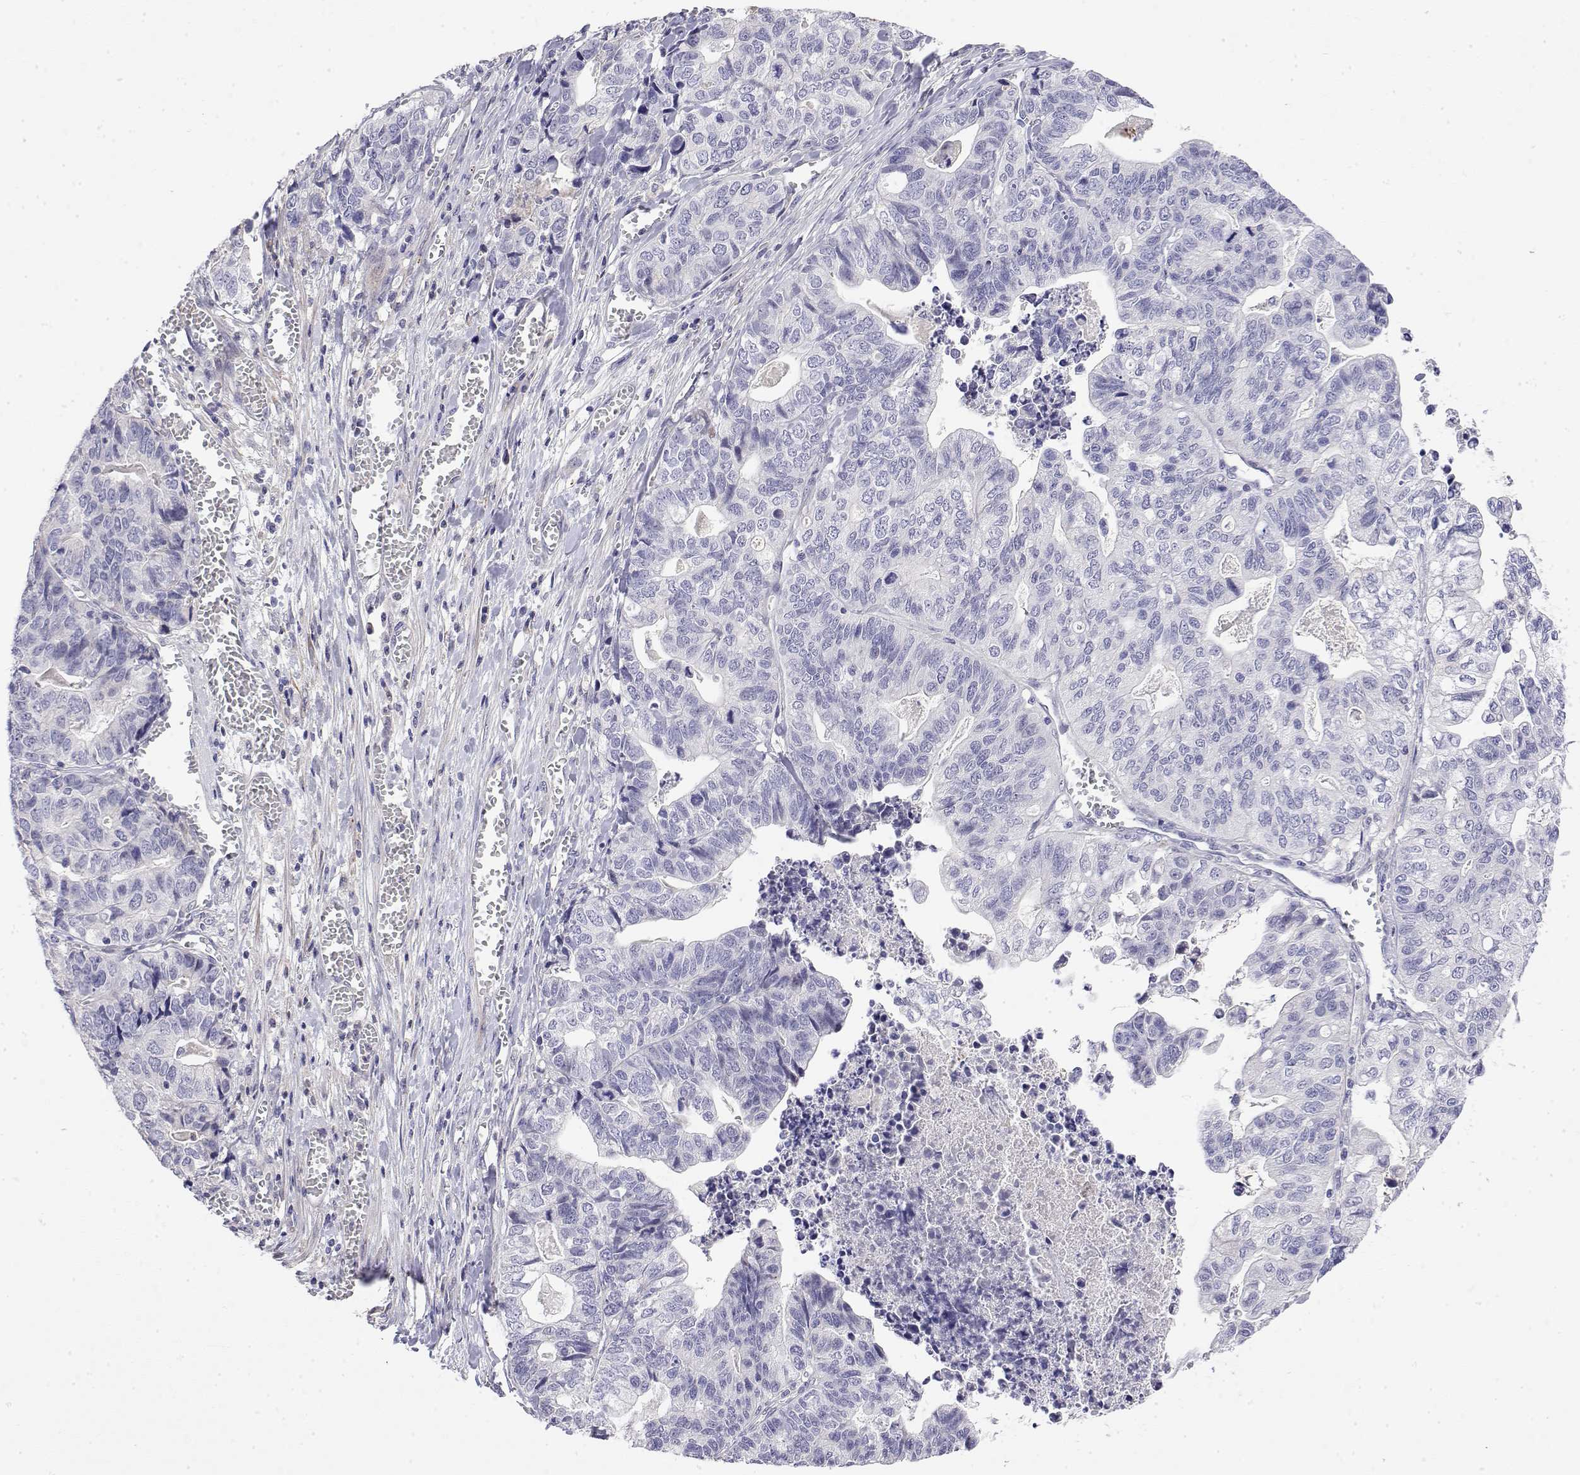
{"staining": {"intensity": "negative", "quantity": "none", "location": "none"}, "tissue": "stomach cancer", "cell_type": "Tumor cells", "image_type": "cancer", "snomed": [{"axis": "morphology", "description": "Adenocarcinoma, NOS"}, {"axis": "topography", "description": "Stomach, upper"}], "caption": "The histopathology image shows no significant positivity in tumor cells of adenocarcinoma (stomach).", "gene": "GGACT", "patient": {"sex": "female", "age": 67}}